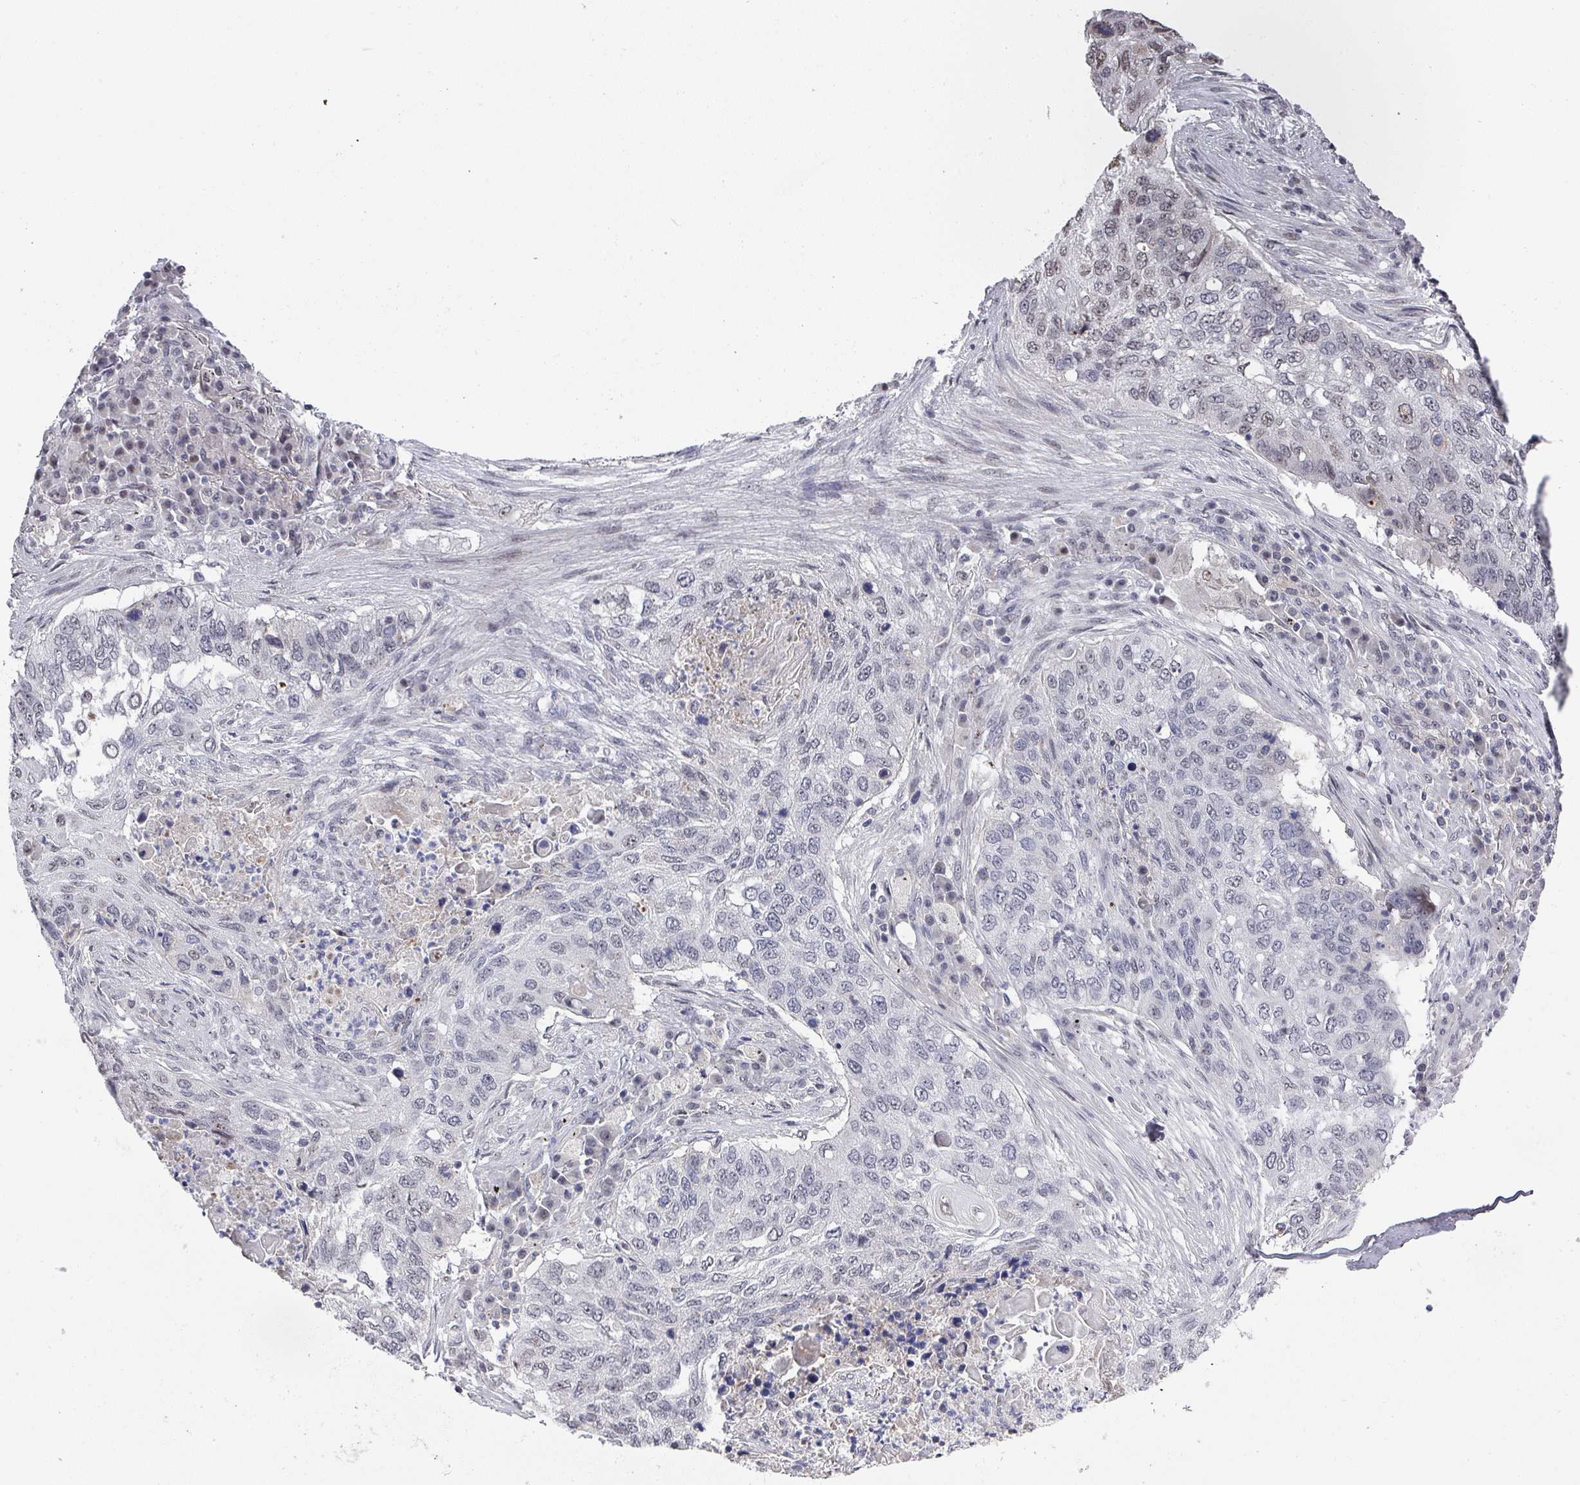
{"staining": {"intensity": "negative", "quantity": "none", "location": "none"}, "tissue": "lung cancer", "cell_type": "Tumor cells", "image_type": "cancer", "snomed": [{"axis": "morphology", "description": "Squamous cell carcinoma, NOS"}, {"axis": "topography", "description": "Lung"}], "caption": "Immunohistochemical staining of squamous cell carcinoma (lung) demonstrates no significant expression in tumor cells.", "gene": "ZNF654", "patient": {"sex": "female", "age": 63}}